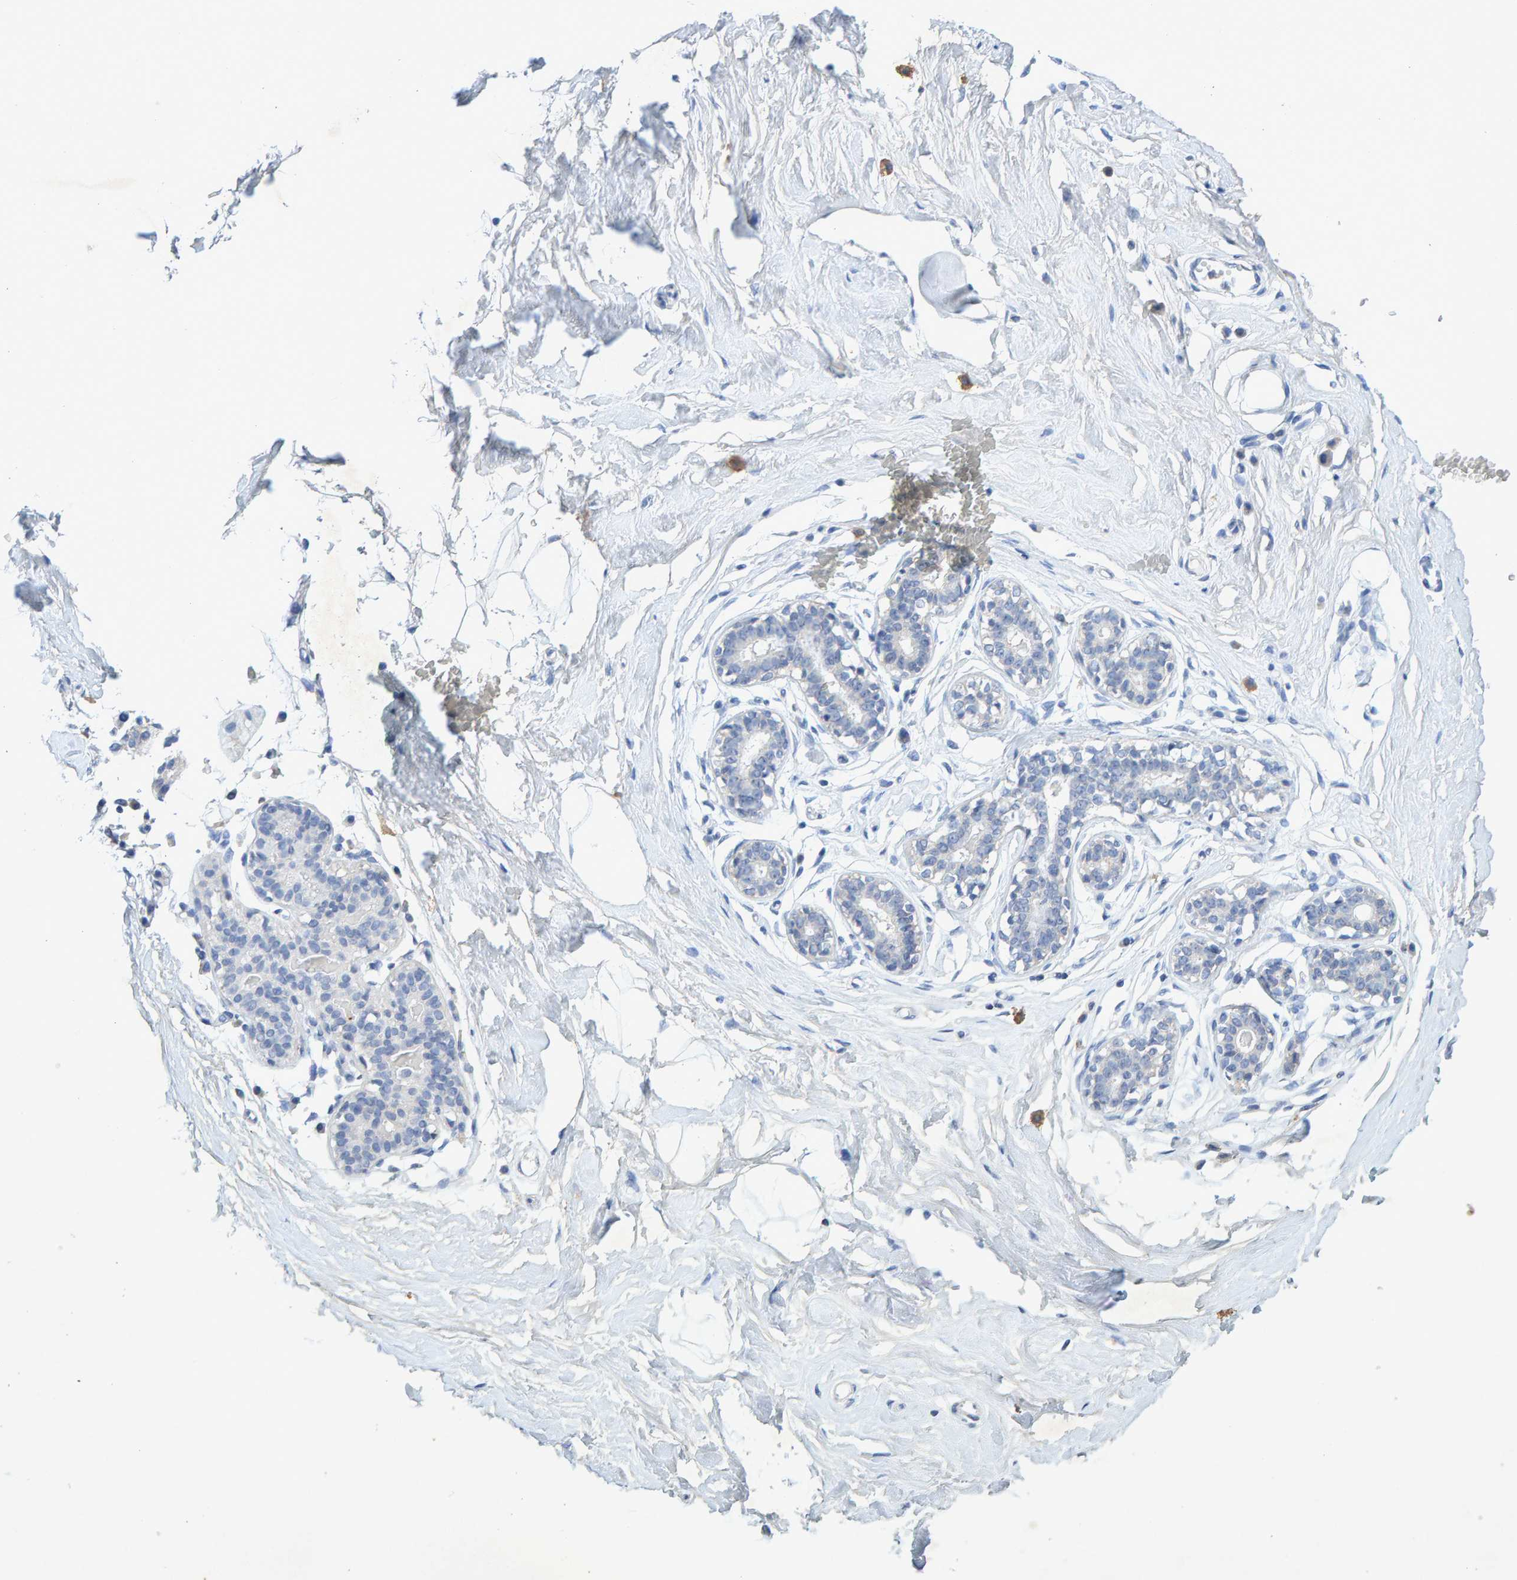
{"staining": {"intensity": "negative", "quantity": "none", "location": "none"}, "tissue": "breast", "cell_type": "Adipocytes", "image_type": "normal", "snomed": [{"axis": "morphology", "description": "Normal tissue, NOS"}, {"axis": "topography", "description": "Breast"}], "caption": "A photomicrograph of breast stained for a protein reveals no brown staining in adipocytes.", "gene": "CTH", "patient": {"sex": "female", "age": 23}}